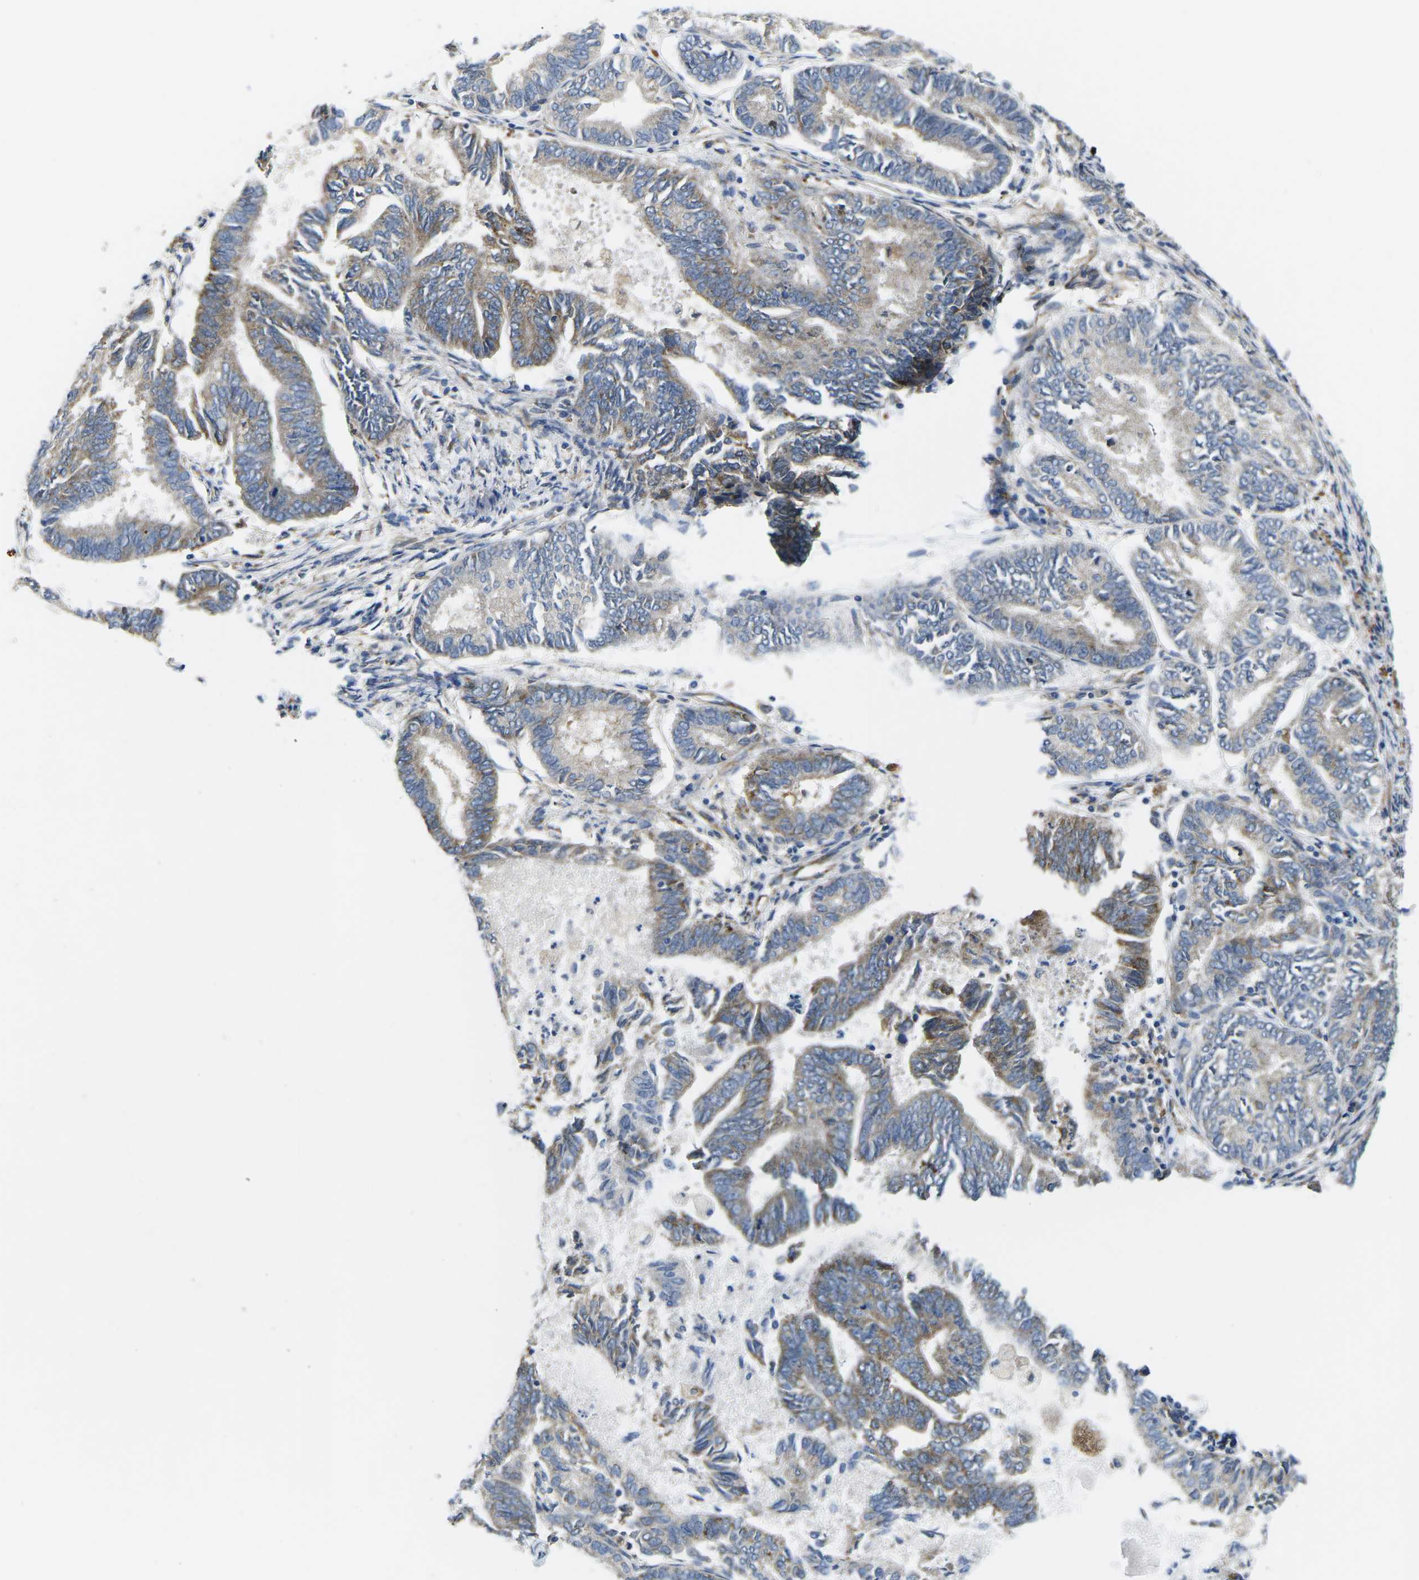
{"staining": {"intensity": "moderate", "quantity": "<25%", "location": "cytoplasmic/membranous"}, "tissue": "endometrial cancer", "cell_type": "Tumor cells", "image_type": "cancer", "snomed": [{"axis": "morphology", "description": "Adenocarcinoma, NOS"}, {"axis": "topography", "description": "Endometrium"}], "caption": "Immunohistochemical staining of endometrial cancer shows low levels of moderate cytoplasmic/membranous protein positivity in approximately <25% of tumor cells.", "gene": "PDZD8", "patient": {"sex": "female", "age": 86}}